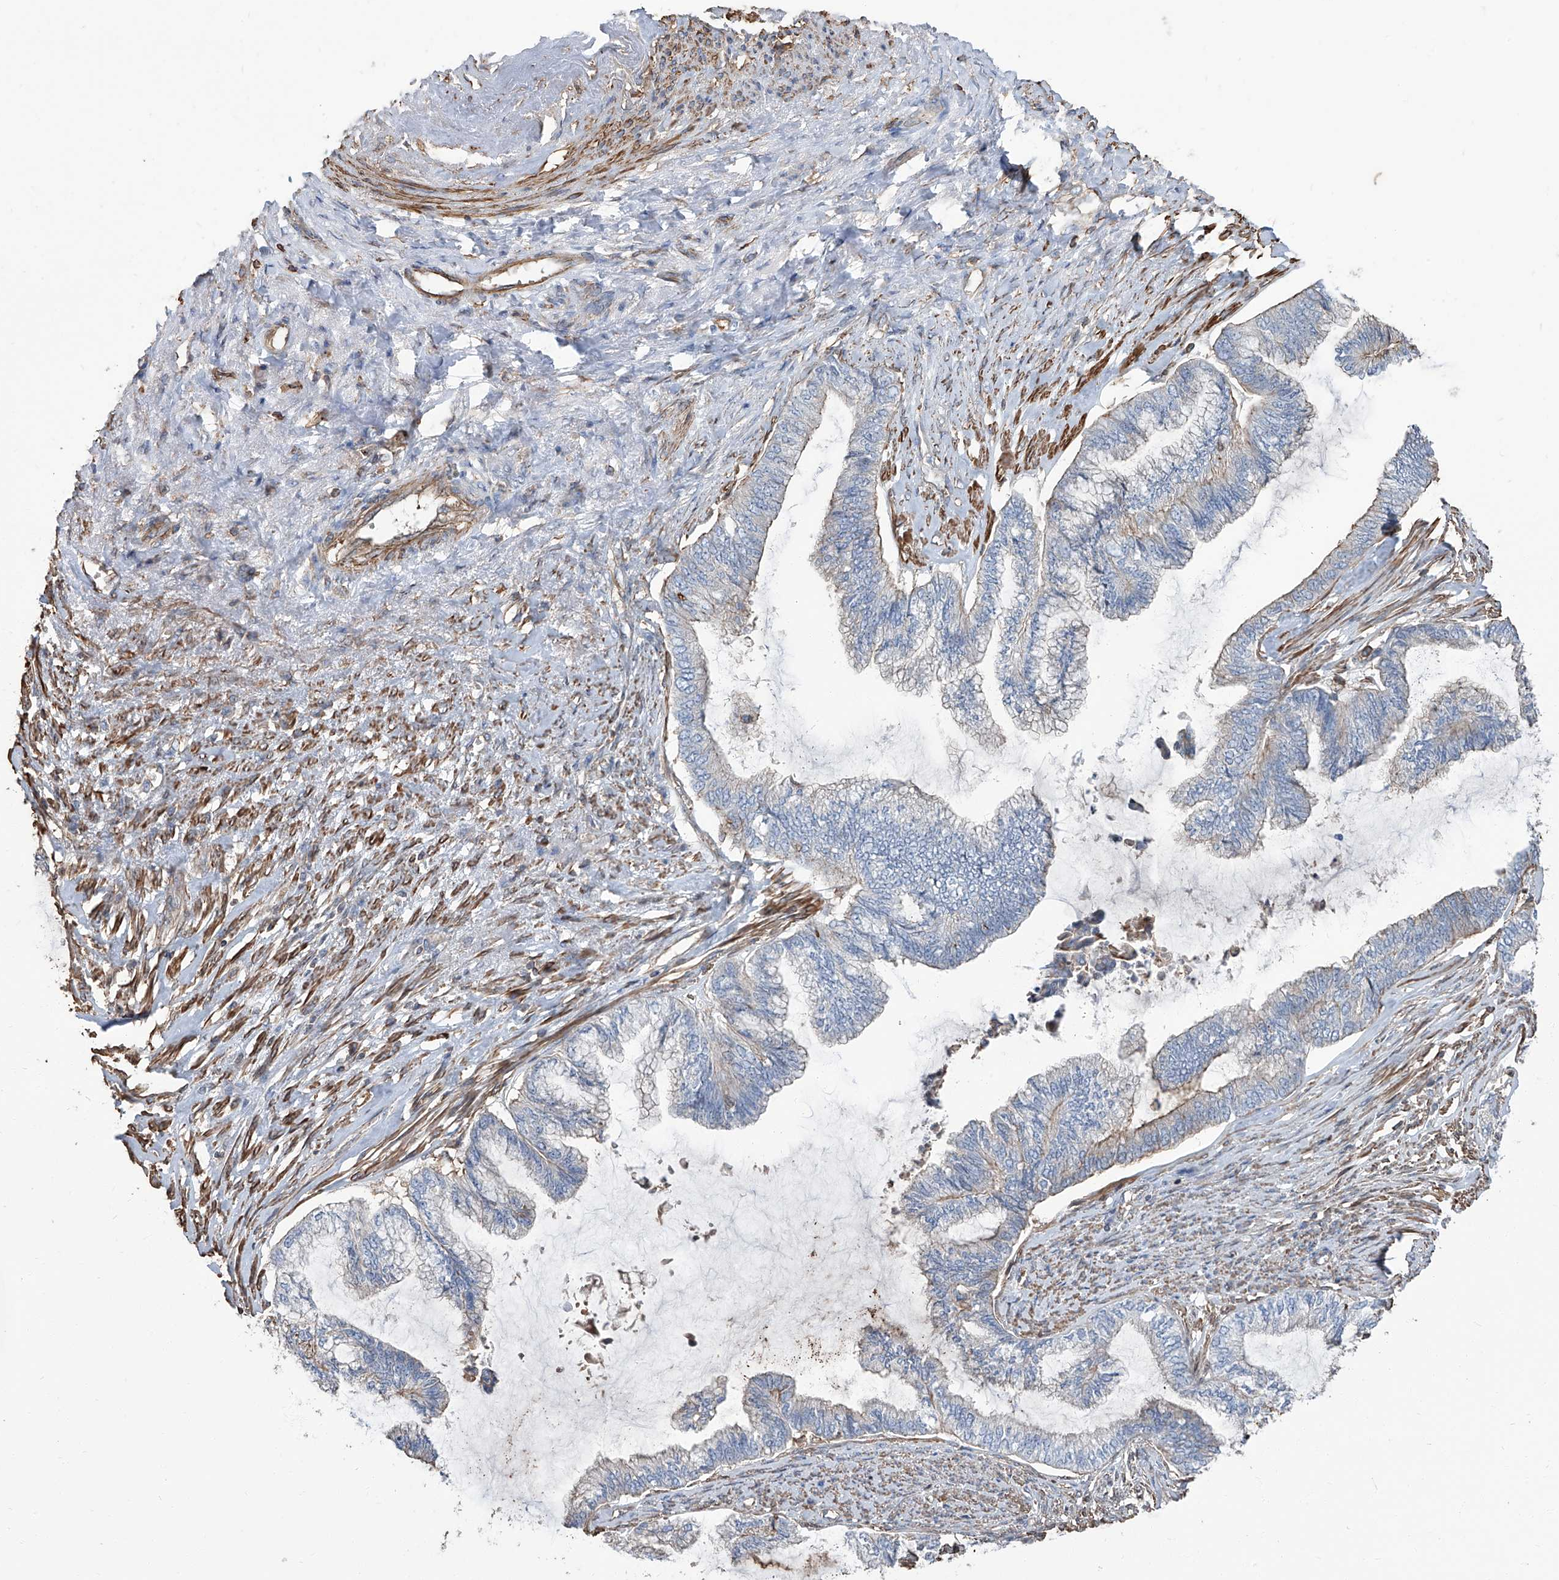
{"staining": {"intensity": "negative", "quantity": "none", "location": "none"}, "tissue": "endometrial cancer", "cell_type": "Tumor cells", "image_type": "cancer", "snomed": [{"axis": "morphology", "description": "Adenocarcinoma, NOS"}, {"axis": "topography", "description": "Endometrium"}], "caption": "This is an immunohistochemistry (IHC) histopathology image of human endometrial cancer. There is no staining in tumor cells.", "gene": "PIEZO2", "patient": {"sex": "female", "age": 86}}